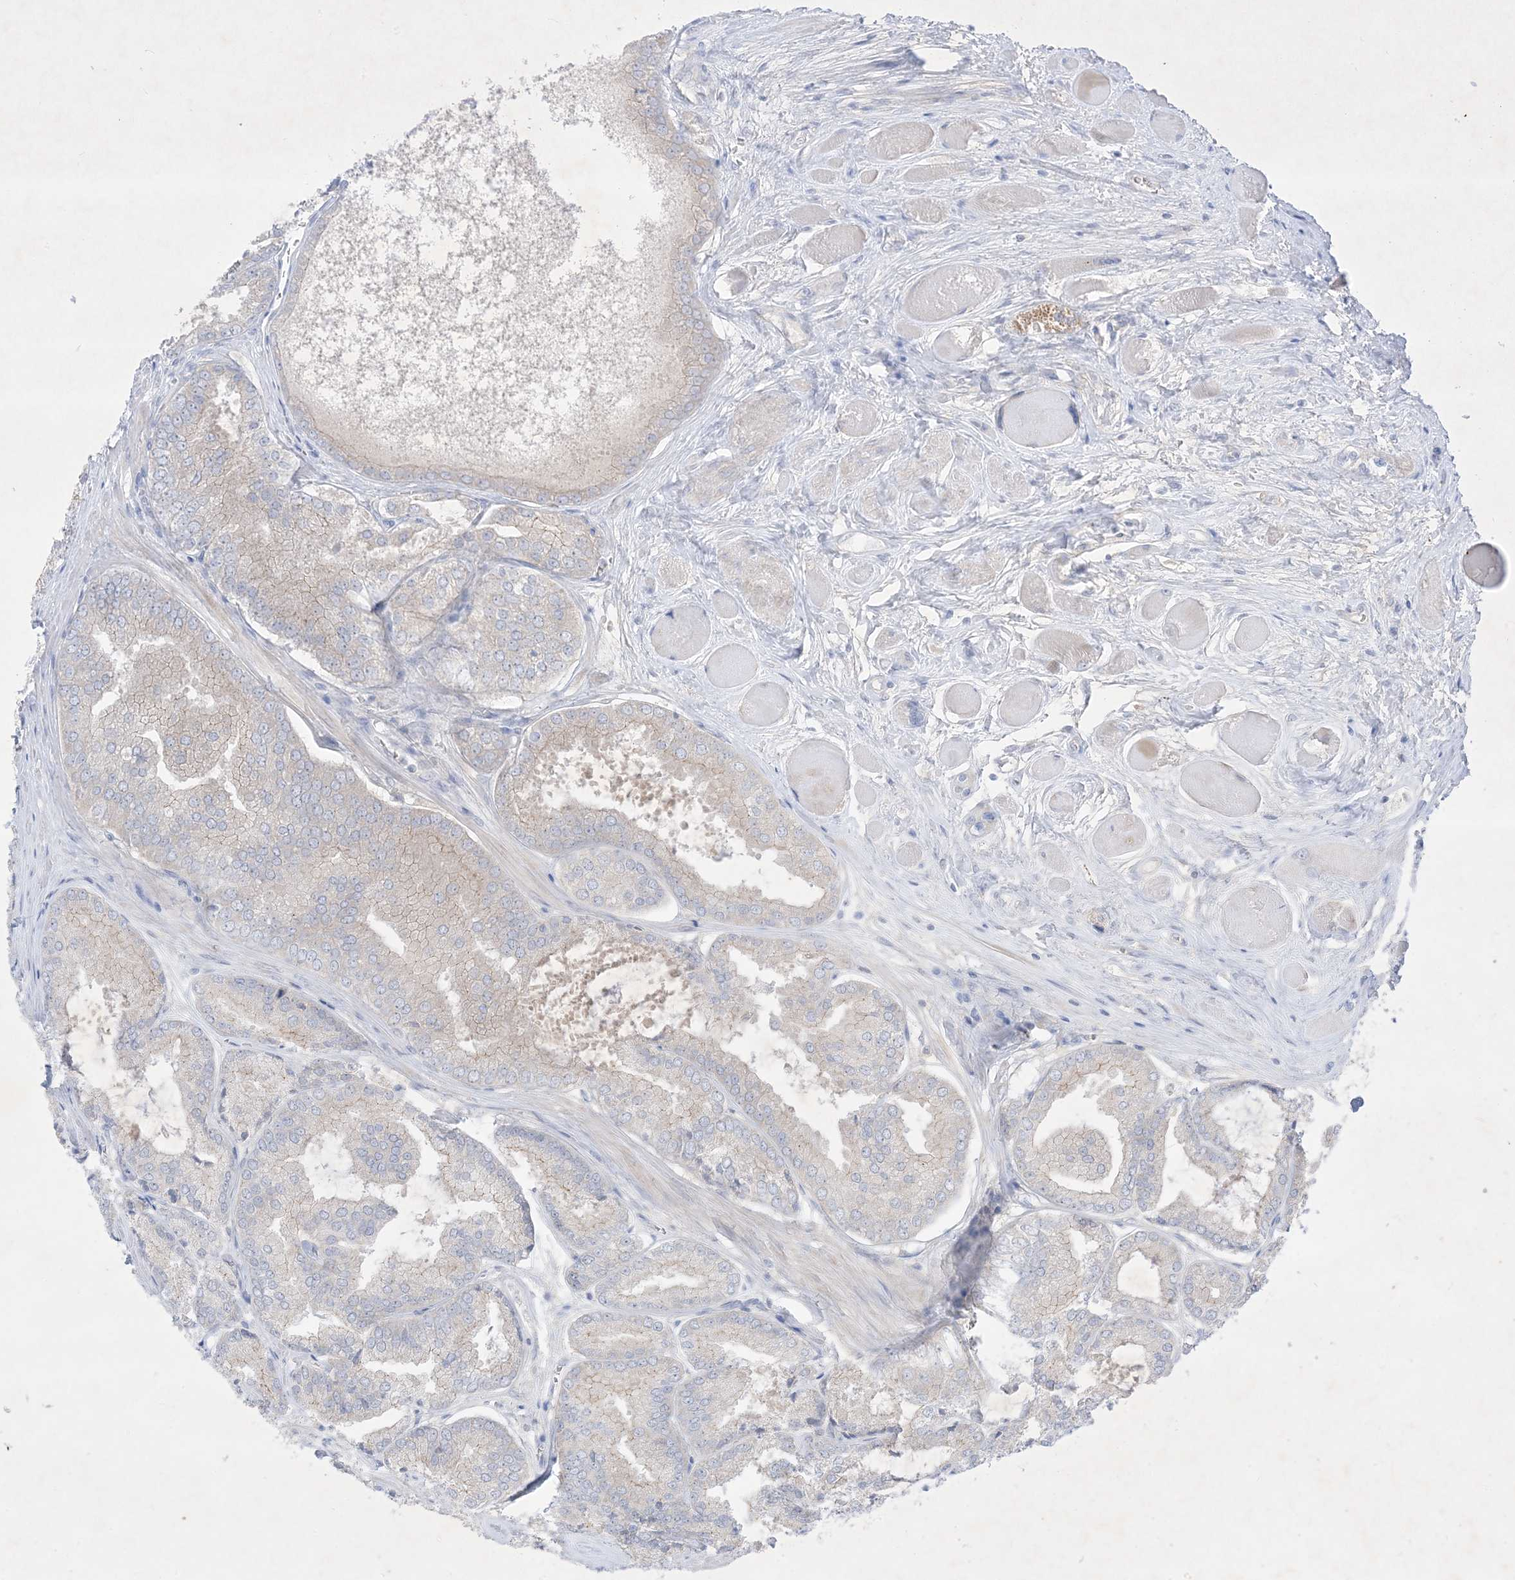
{"staining": {"intensity": "weak", "quantity": "<25%", "location": "cytoplasmic/membranous"}, "tissue": "prostate cancer", "cell_type": "Tumor cells", "image_type": "cancer", "snomed": [{"axis": "morphology", "description": "Adenocarcinoma, Low grade"}, {"axis": "topography", "description": "Prostate"}], "caption": "Tumor cells are negative for protein expression in human low-grade adenocarcinoma (prostate). The staining is performed using DAB brown chromogen with nuclei counter-stained in using hematoxylin.", "gene": "PLEKHA3", "patient": {"sex": "male", "age": 67}}